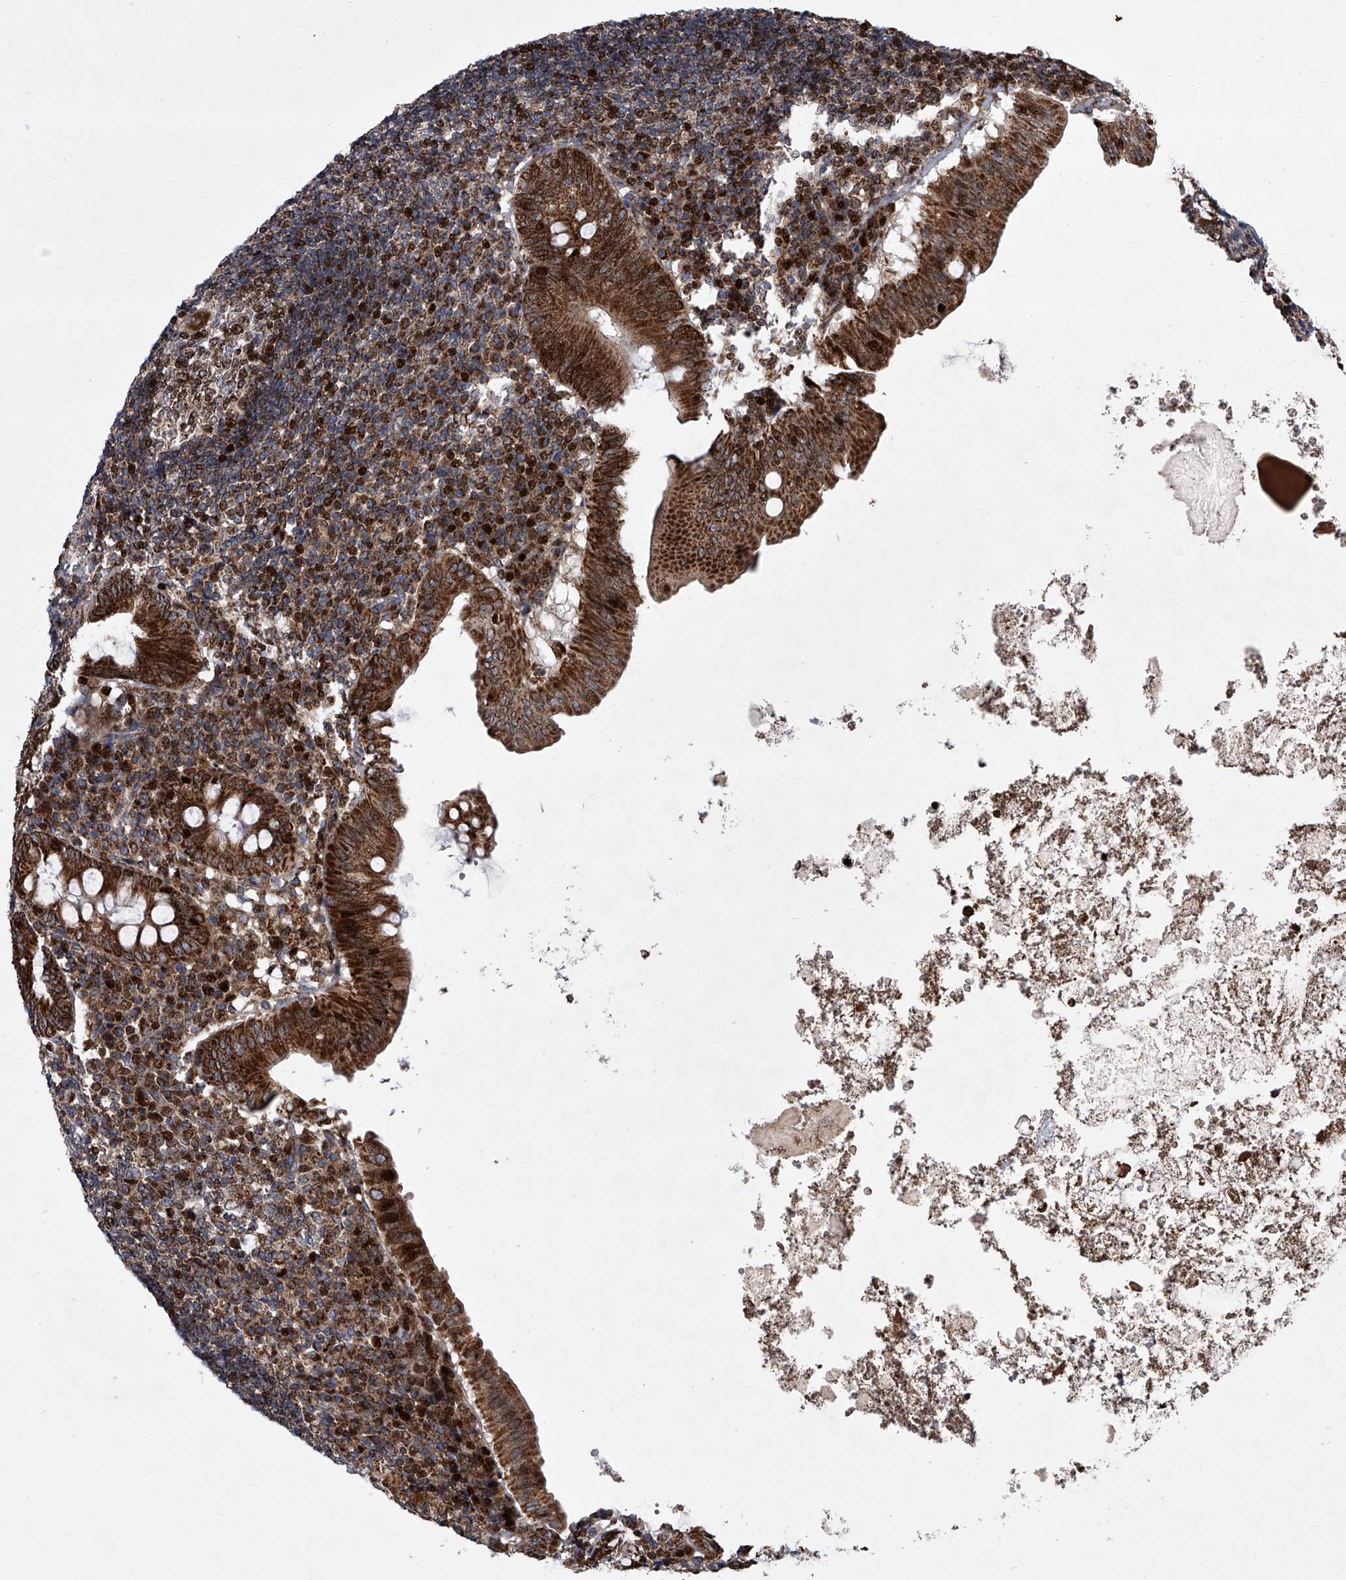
{"staining": {"intensity": "strong", "quantity": ">75%", "location": "cytoplasmic/membranous,nuclear"}, "tissue": "appendix", "cell_type": "Glandular cells", "image_type": "normal", "snomed": [{"axis": "morphology", "description": "Normal tissue, NOS"}, {"axis": "topography", "description": "Appendix"}], "caption": "Human appendix stained for a protein (brown) exhibits strong cytoplasmic/membranous,nuclear positive expression in about >75% of glandular cells.", "gene": "STRADA", "patient": {"sex": "female", "age": 54}}